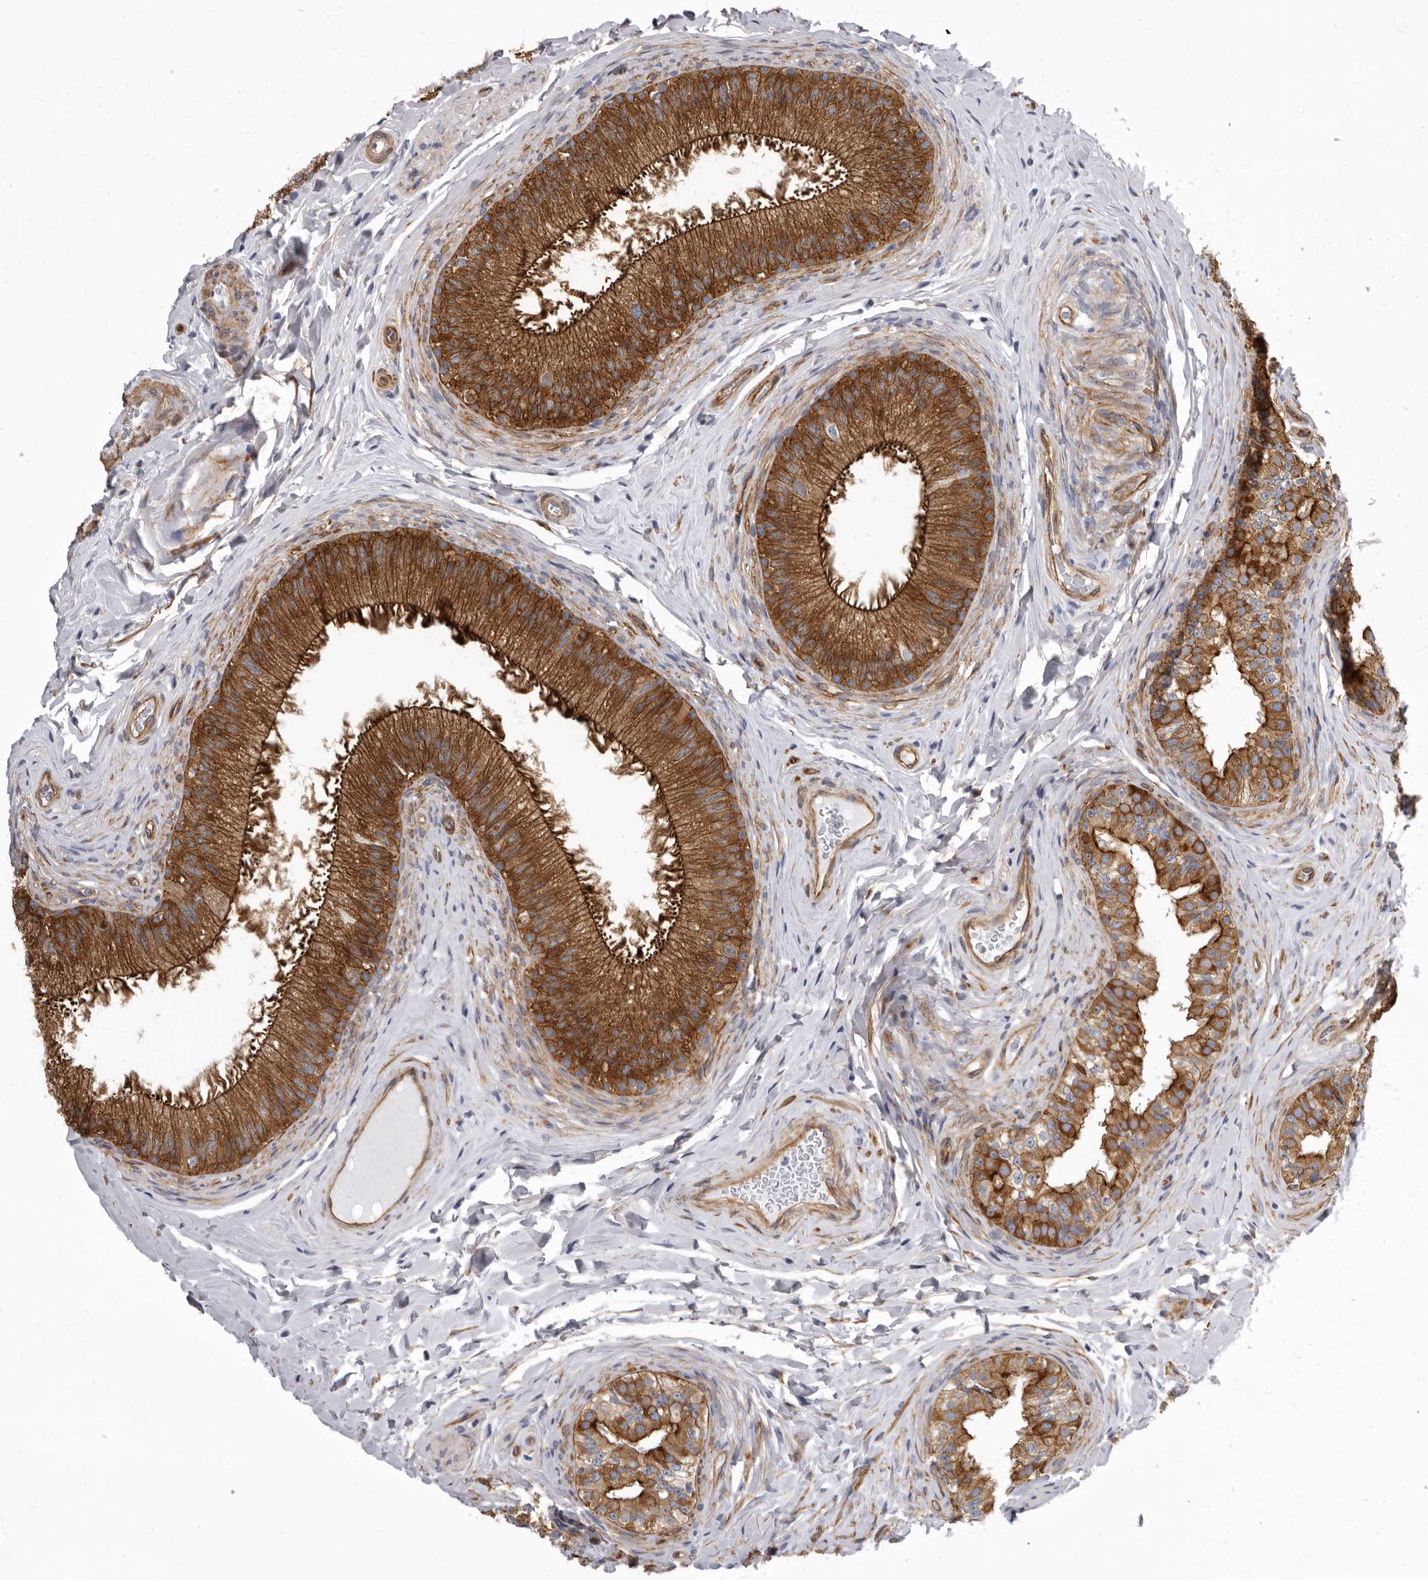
{"staining": {"intensity": "strong", "quantity": ">75%", "location": "cytoplasmic/membranous"}, "tissue": "epididymis", "cell_type": "Glandular cells", "image_type": "normal", "snomed": [{"axis": "morphology", "description": "Normal tissue, NOS"}, {"axis": "topography", "description": "Epididymis"}], "caption": "A brown stain labels strong cytoplasmic/membranous expression of a protein in glandular cells of benign epididymis.", "gene": "ENAH", "patient": {"sex": "male", "age": 49}}